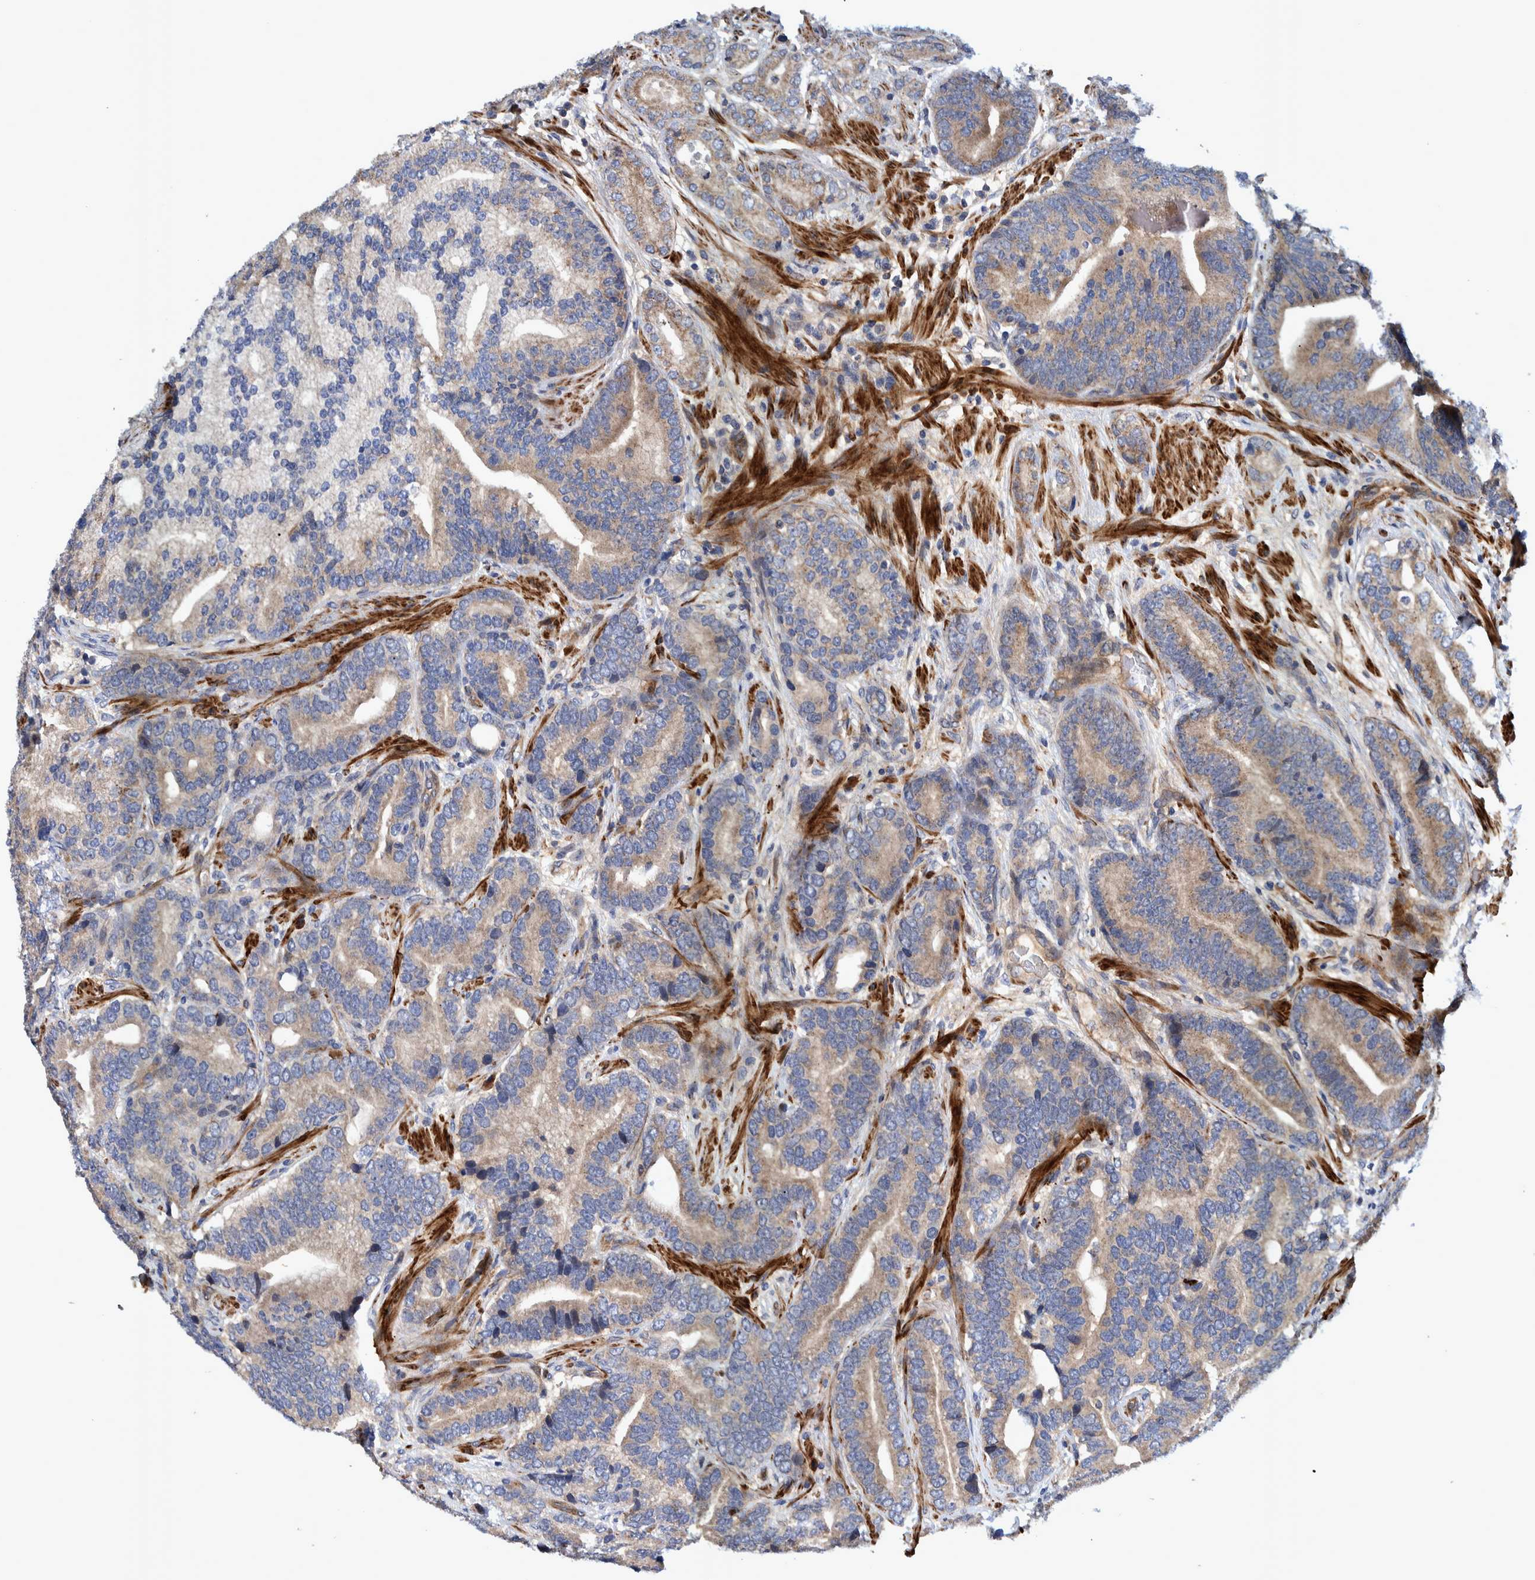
{"staining": {"intensity": "weak", "quantity": ">75%", "location": "cytoplasmic/membranous"}, "tissue": "prostate cancer", "cell_type": "Tumor cells", "image_type": "cancer", "snomed": [{"axis": "morphology", "description": "Adenocarcinoma, High grade"}, {"axis": "topography", "description": "Prostate"}], "caption": "Immunohistochemistry (IHC) staining of prostate high-grade adenocarcinoma, which shows low levels of weak cytoplasmic/membranous positivity in approximately >75% of tumor cells indicating weak cytoplasmic/membranous protein staining. The staining was performed using DAB (3,3'-diaminobenzidine) (brown) for protein detection and nuclei were counterstained in hematoxylin (blue).", "gene": "GRPEL2", "patient": {"sex": "male", "age": 55}}